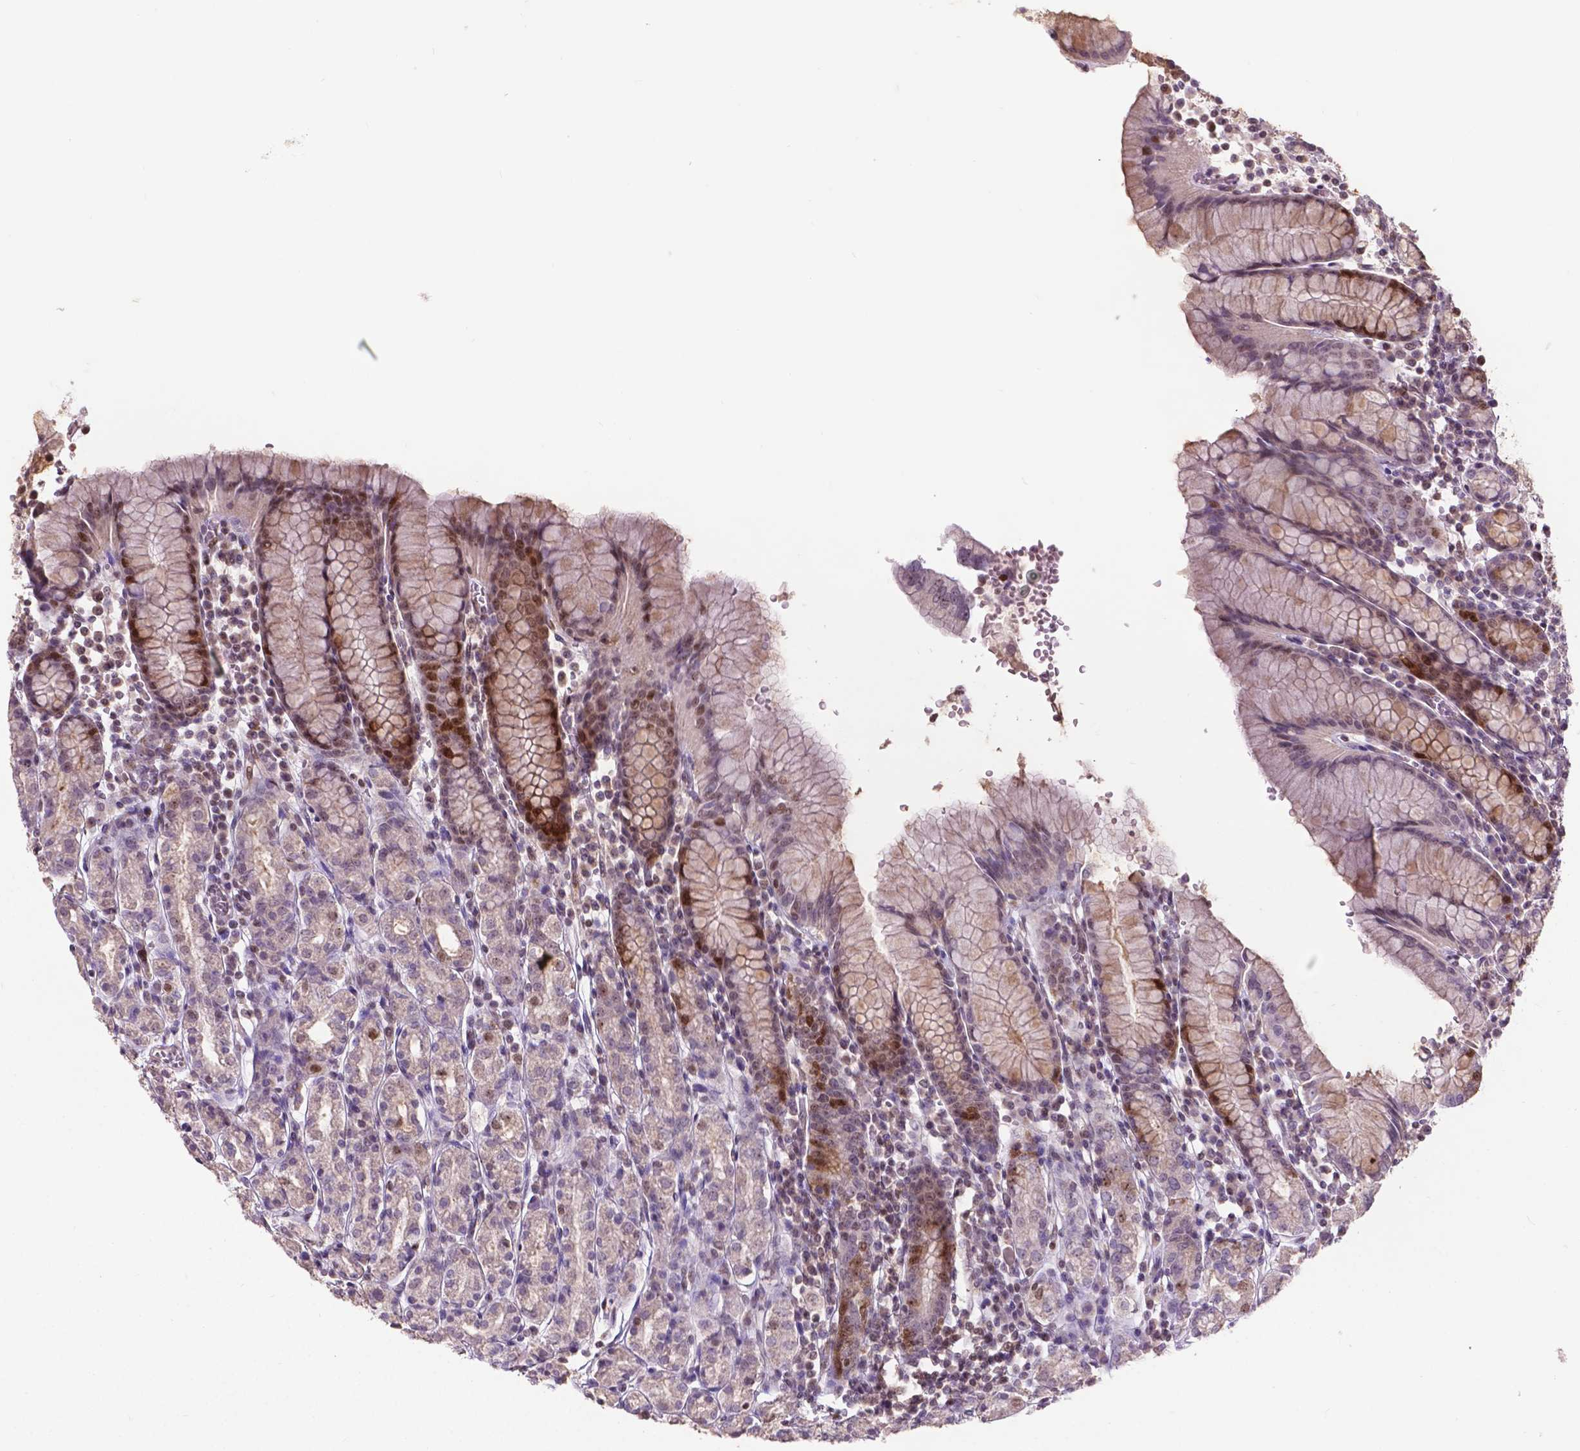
{"staining": {"intensity": "moderate", "quantity": "<25%", "location": "cytoplasmic/membranous,nuclear"}, "tissue": "stomach", "cell_type": "Glandular cells", "image_type": "normal", "snomed": [{"axis": "morphology", "description": "Normal tissue, NOS"}, {"axis": "topography", "description": "Stomach, upper"}, {"axis": "topography", "description": "Stomach"}], "caption": "The photomicrograph reveals a brown stain indicating the presence of a protein in the cytoplasmic/membranous,nuclear of glandular cells in stomach. (brown staining indicates protein expression, while blue staining denotes nuclei).", "gene": "CSNK2A1", "patient": {"sex": "male", "age": 62}}